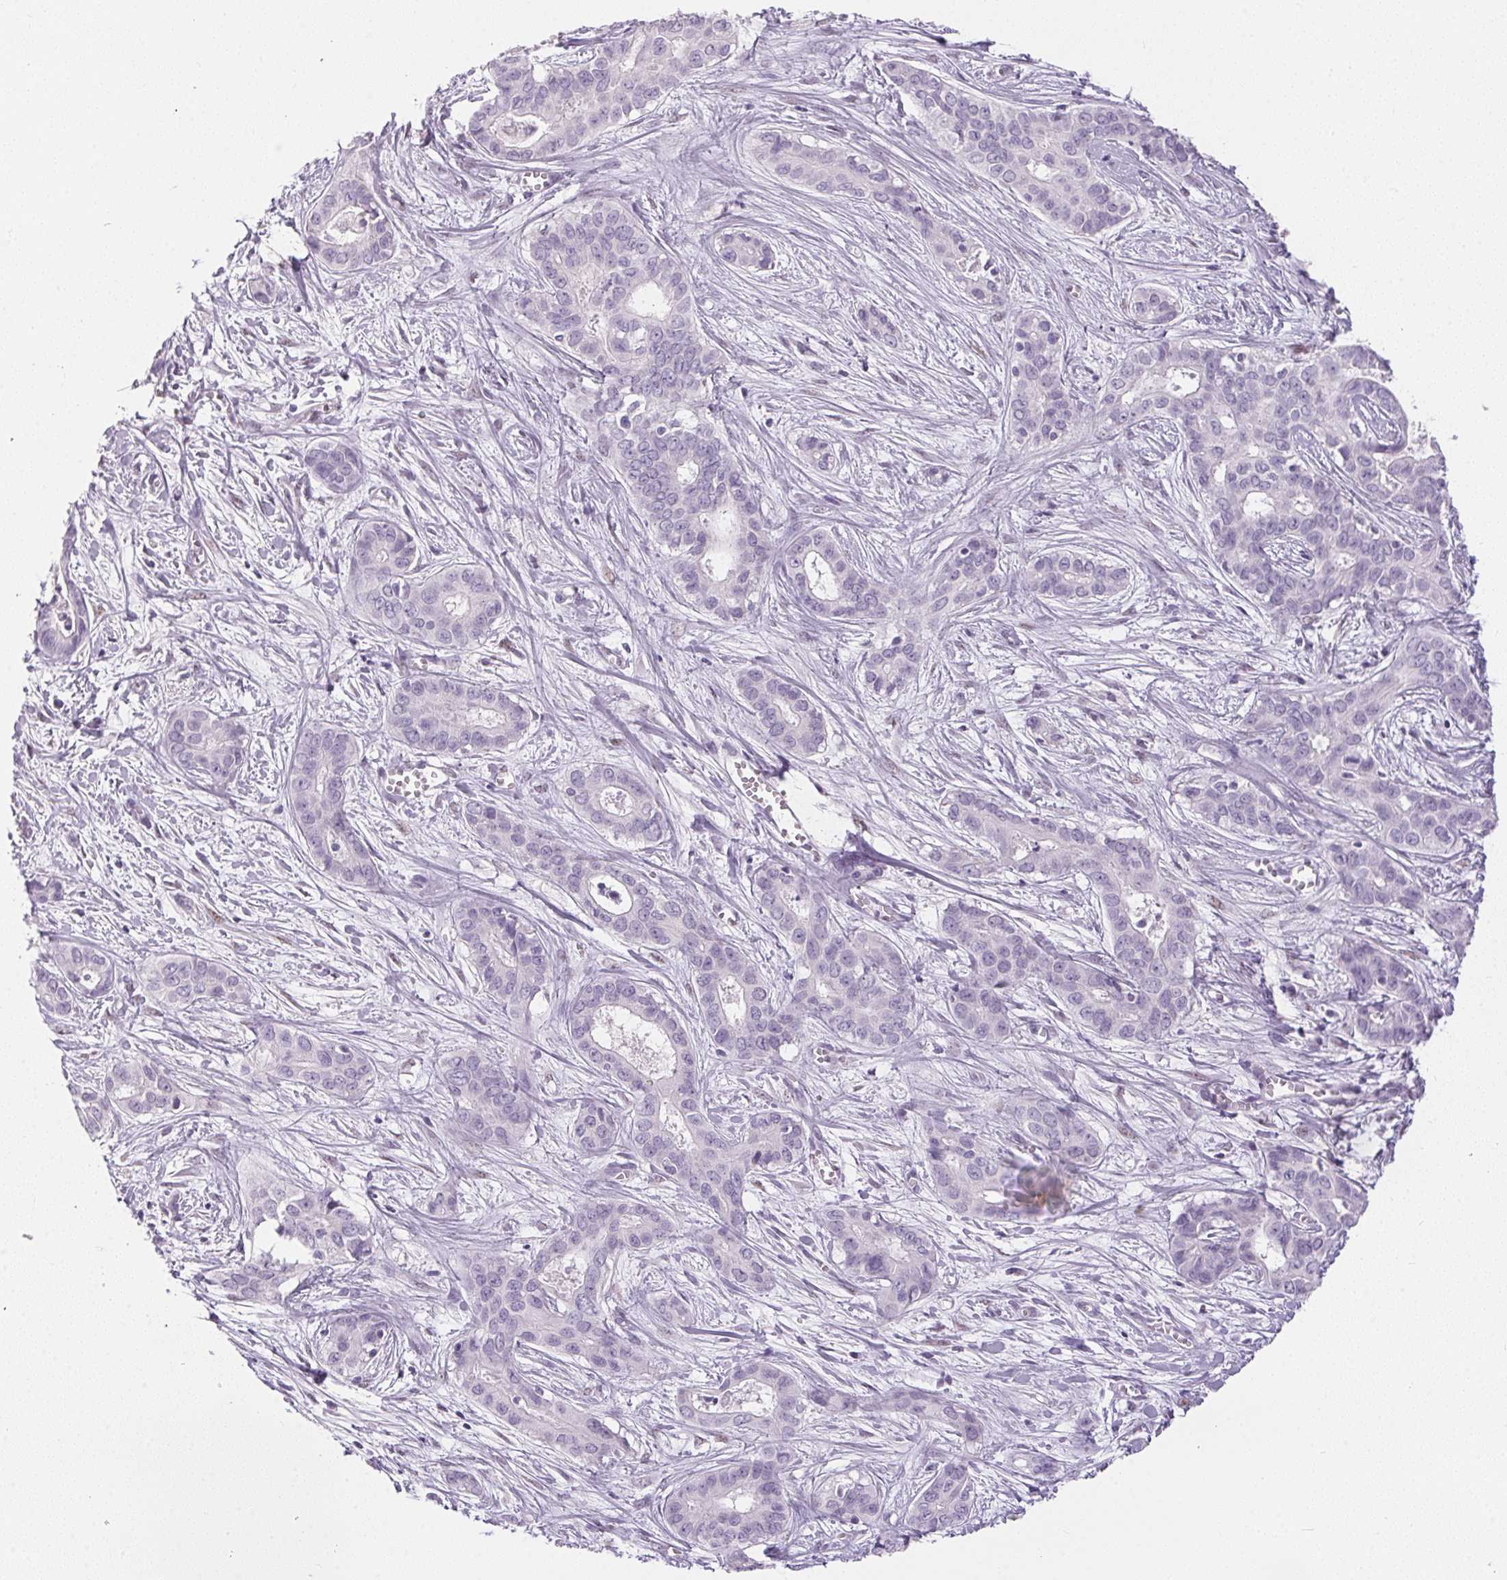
{"staining": {"intensity": "negative", "quantity": "none", "location": "none"}, "tissue": "liver cancer", "cell_type": "Tumor cells", "image_type": "cancer", "snomed": [{"axis": "morphology", "description": "Cholangiocarcinoma"}, {"axis": "topography", "description": "Liver"}], "caption": "Immunohistochemical staining of liver cancer (cholangiocarcinoma) demonstrates no significant staining in tumor cells.", "gene": "GBP6", "patient": {"sex": "female", "age": 65}}